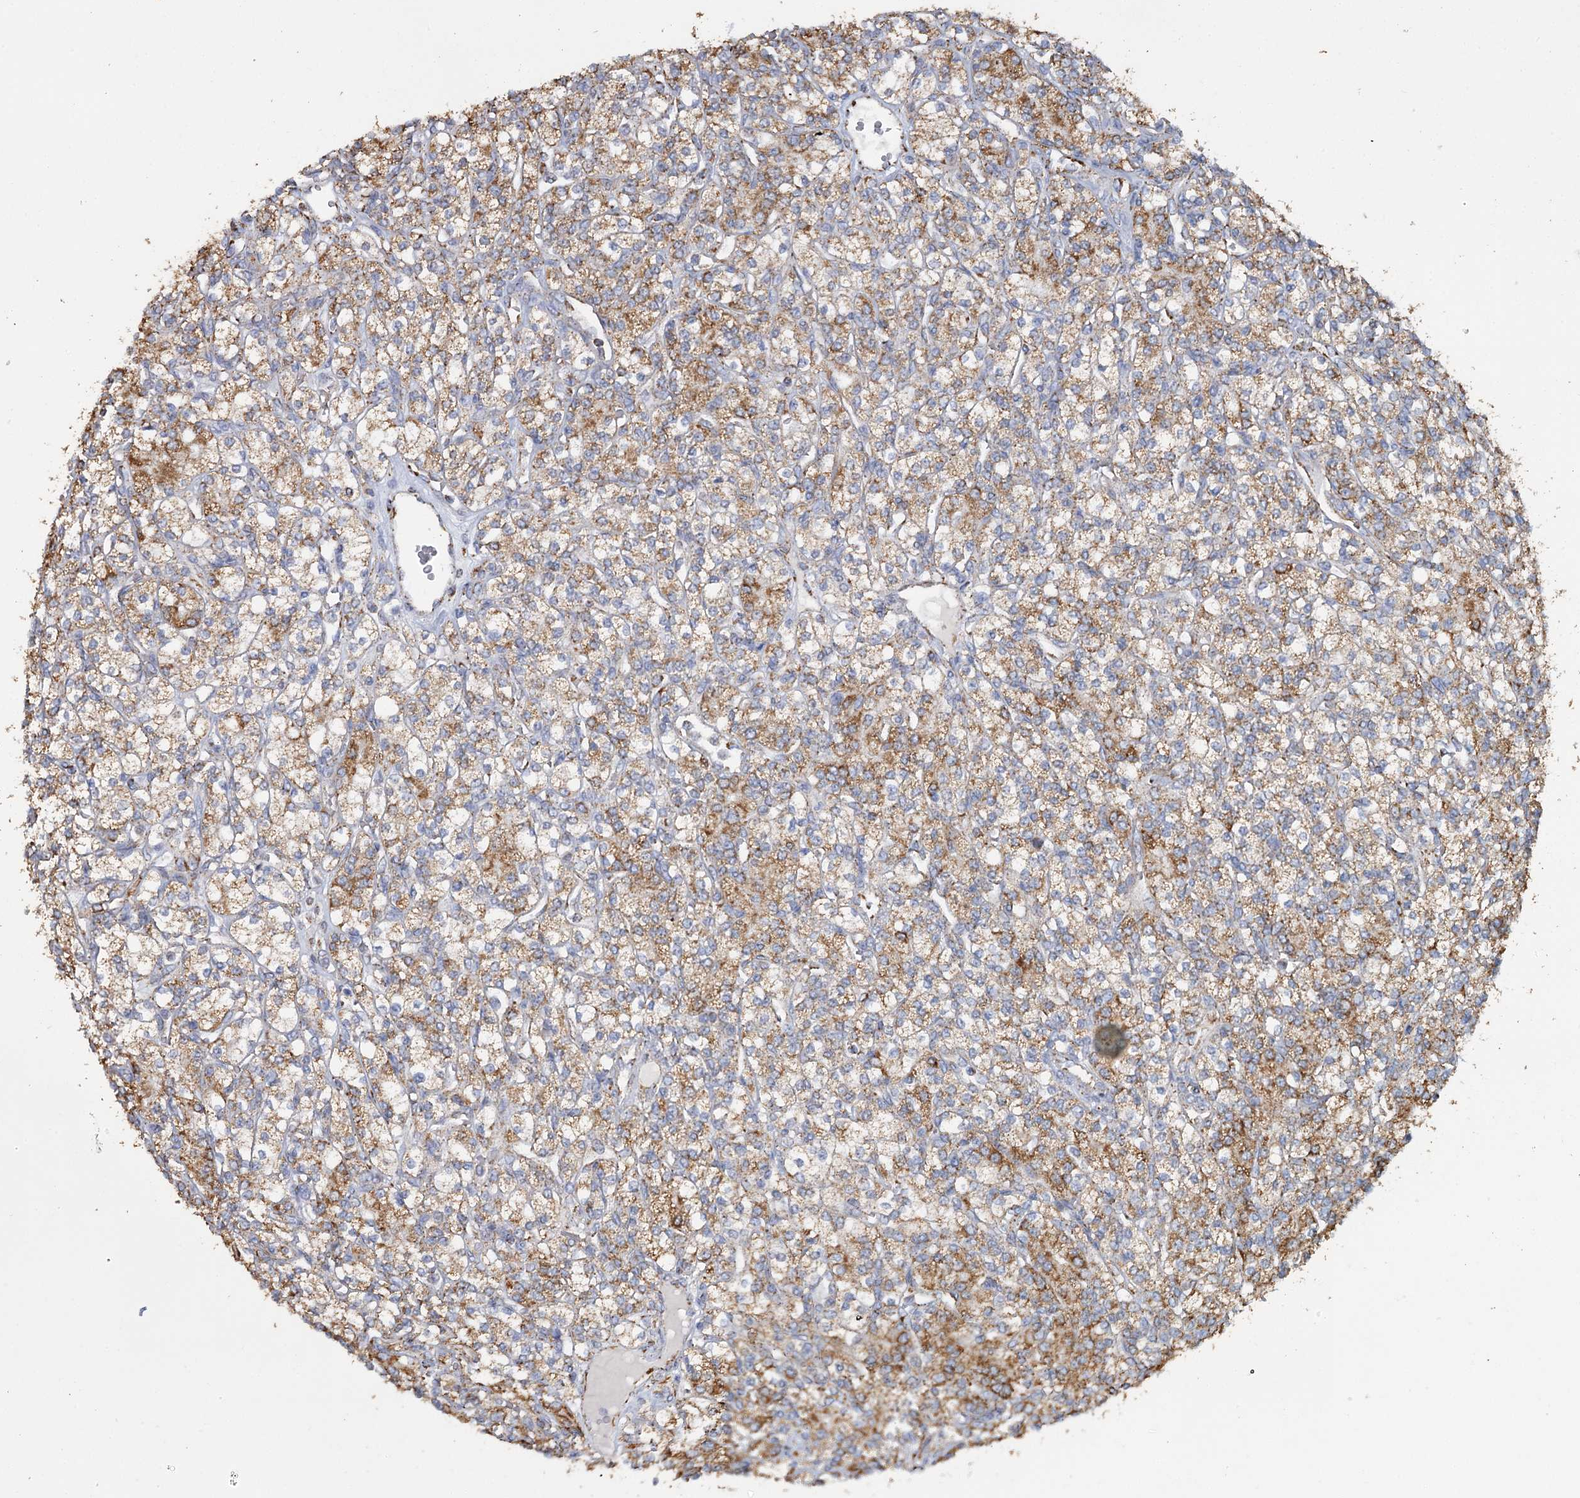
{"staining": {"intensity": "moderate", "quantity": ">75%", "location": "cytoplasmic/membranous"}, "tissue": "renal cancer", "cell_type": "Tumor cells", "image_type": "cancer", "snomed": [{"axis": "morphology", "description": "Adenocarcinoma, NOS"}, {"axis": "topography", "description": "Kidney"}], "caption": "The micrograph exhibits immunohistochemical staining of renal cancer. There is moderate cytoplasmic/membranous staining is present in approximately >75% of tumor cells.", "gene": "MRPL44", "patient": {"sex": "male", "age": 77}}